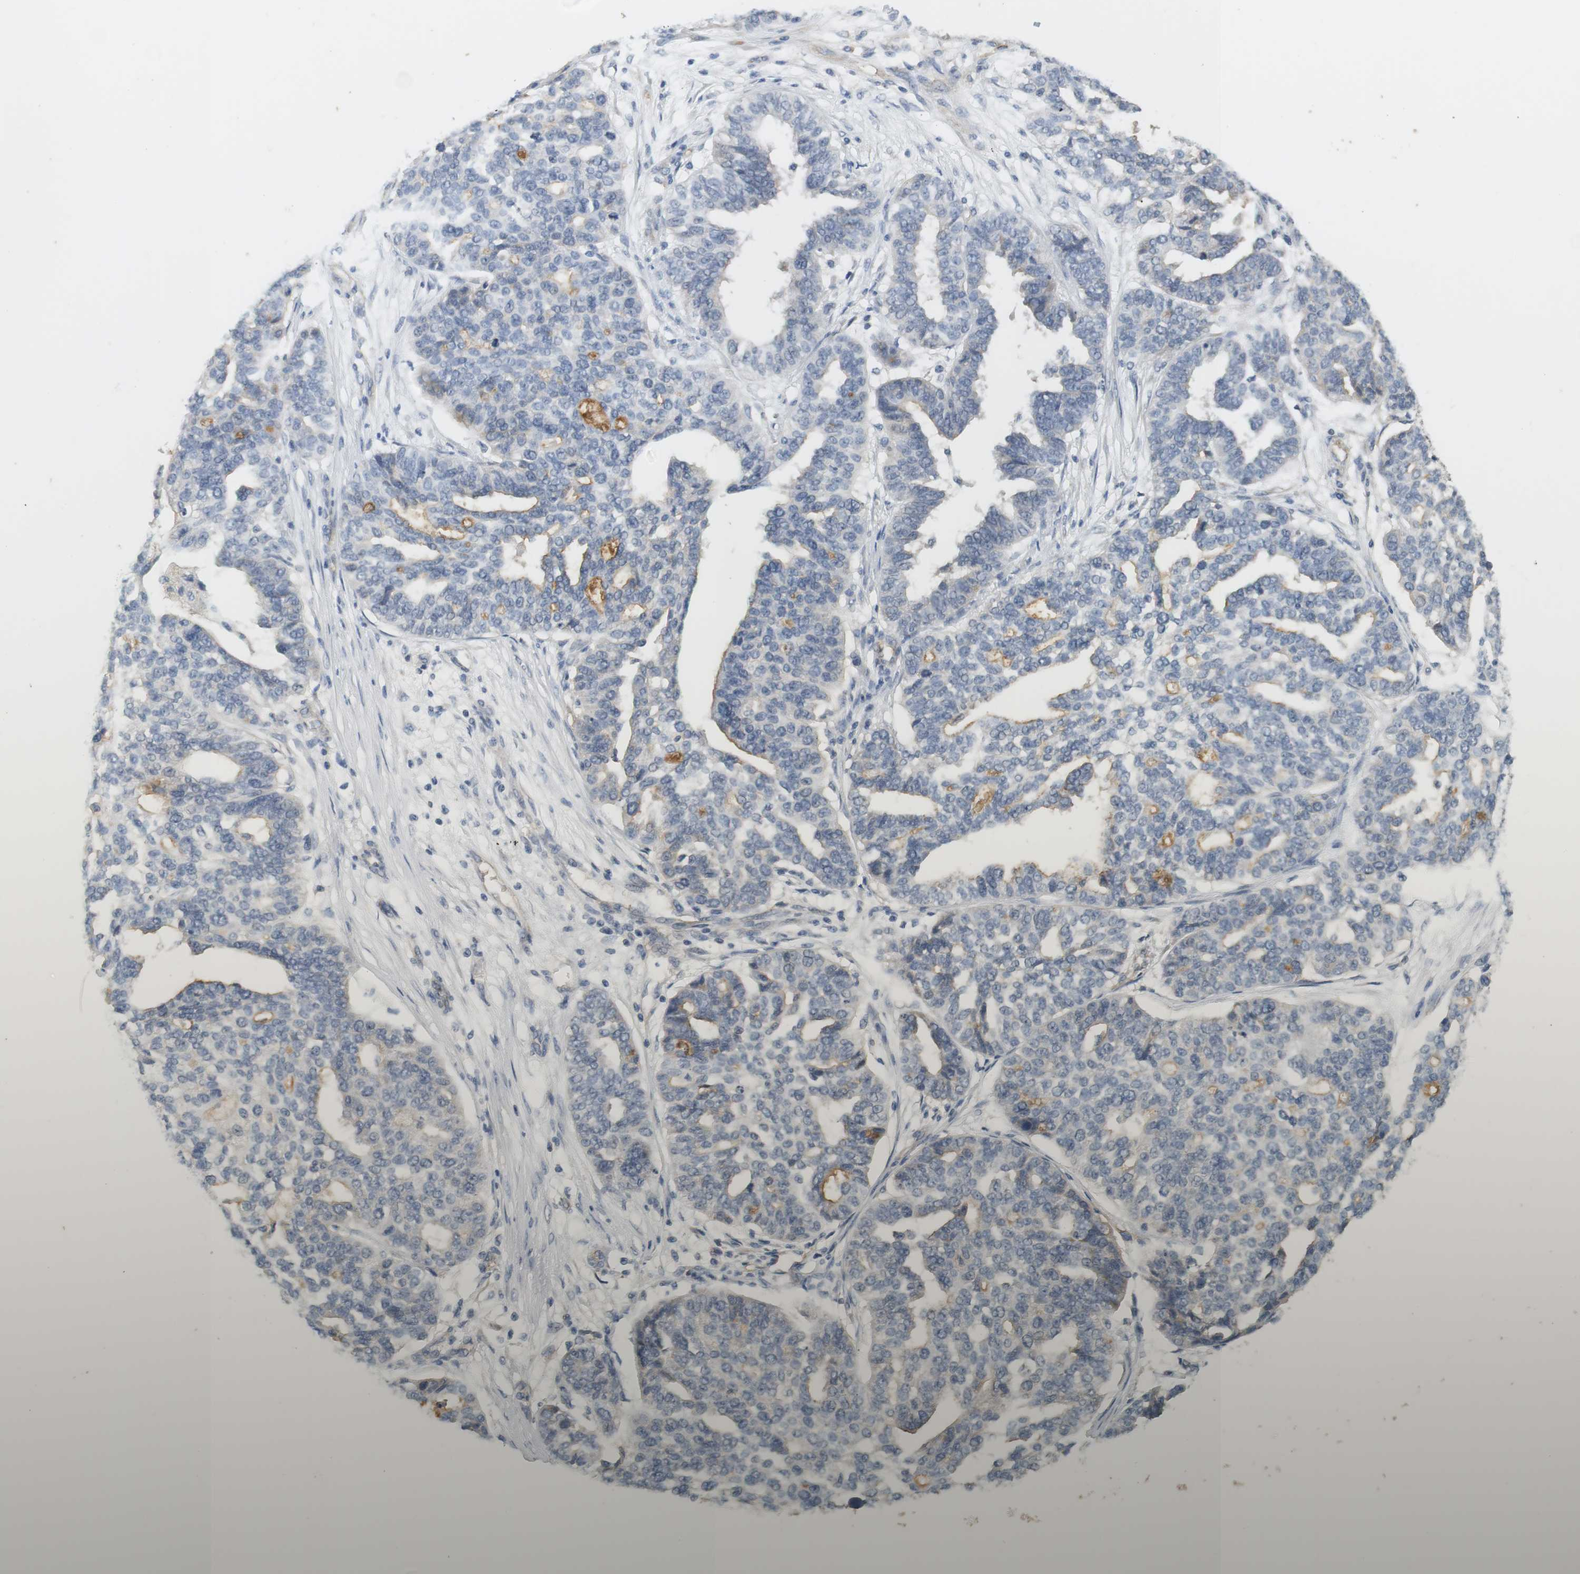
{"staining": {"intensity": "moderate", "quantity": "<25%", "location": "cytoplasmic/membranous"}, "tissue": "ovarian cancer", "cell_type": "Tumor cells", "image_type": "cancer", "snomed": [{"axis": "morphology", "description": "Cystadenocarcinoma, serous, NOS"}, {"axis": "topography", "description": "Ovary"}], "caption": "A micrograph showing moderate cytoplasmic/membranous staining in about <25% of tumor cells in serous cystadenocarcinoma (ovarian), as visualized by brown immunohistochemical staining.", "gene": "OSR1", "patient": {"sex": "female", "age": 59}}